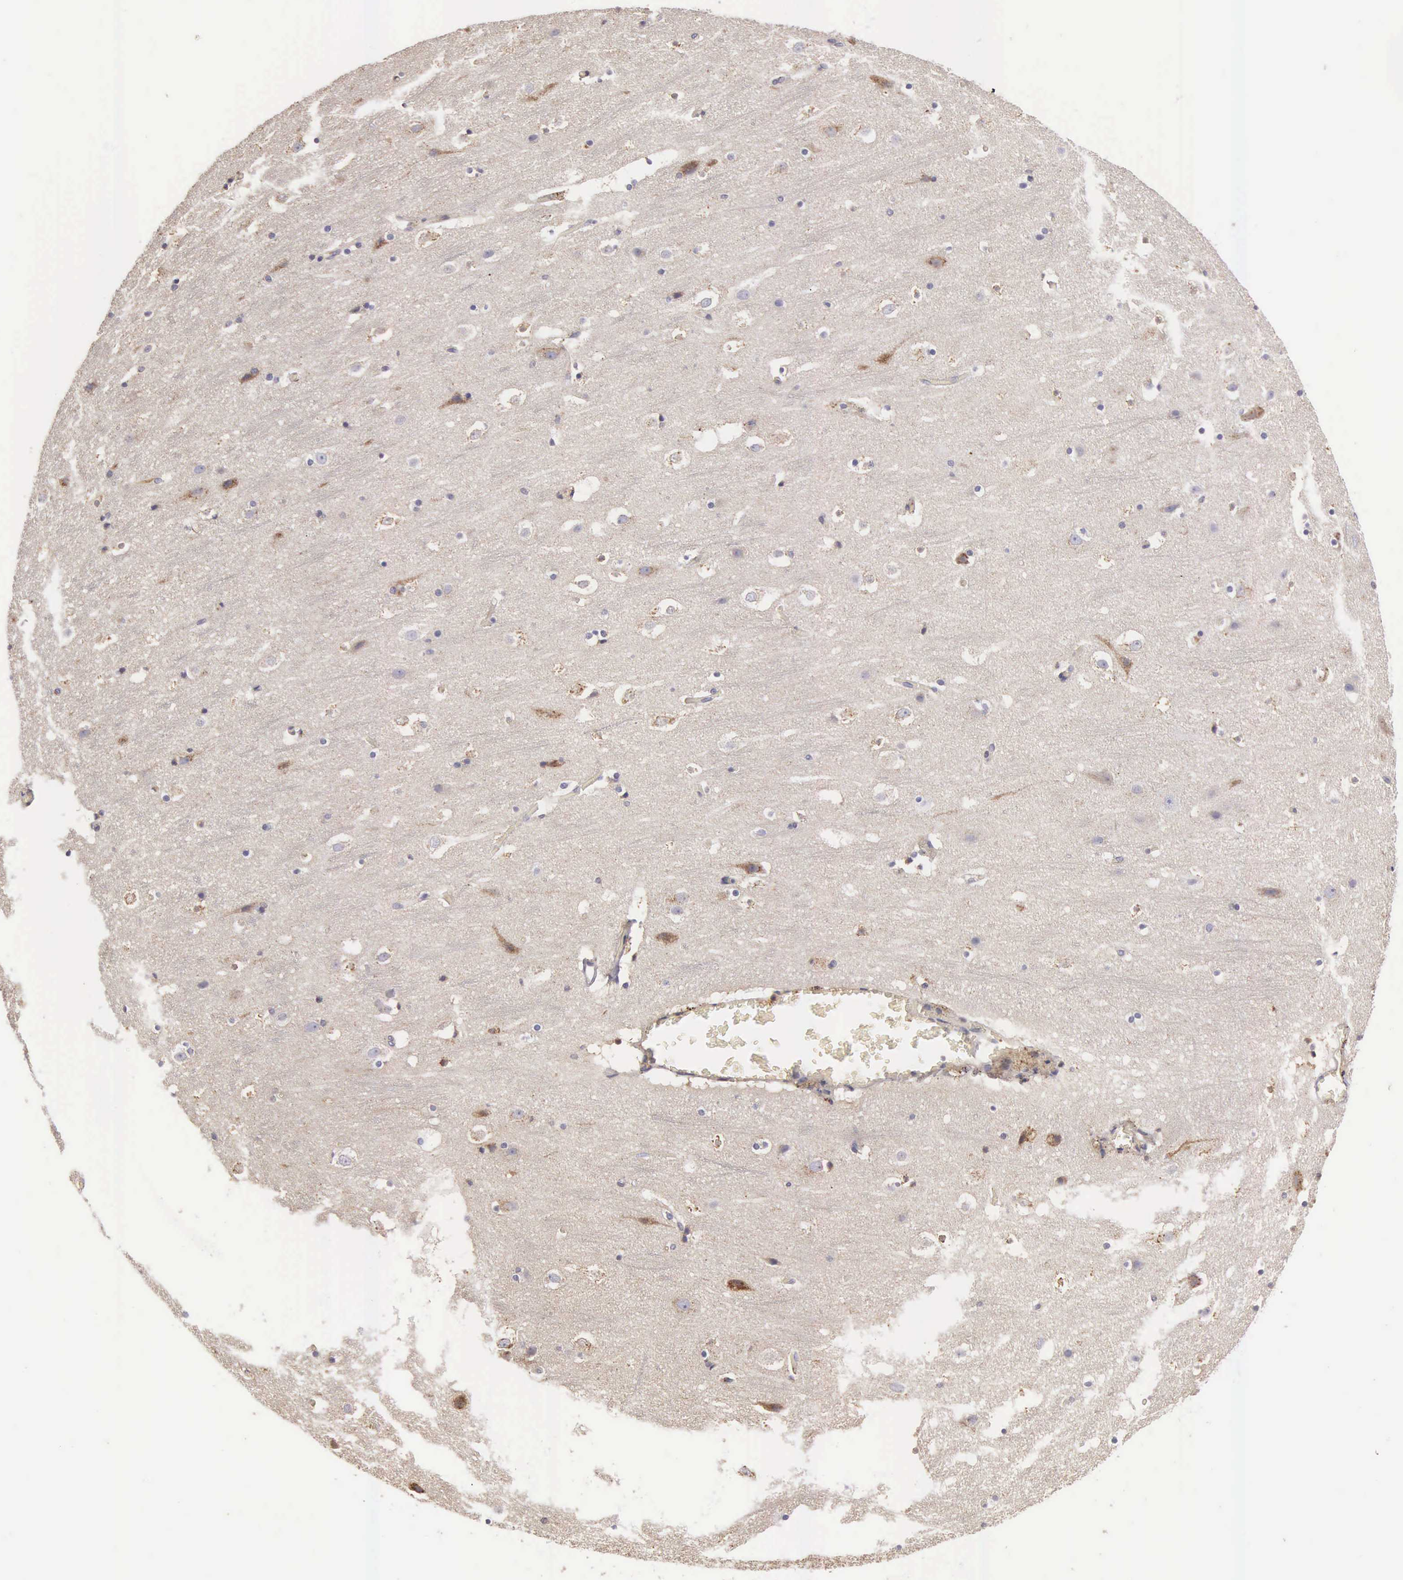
{"staining": {"intensity": "negative", "quantity": "none", "location": "none"}, "tissue": "cerebral cortex", "cell_type": "Endothelial cells", "image_type": "normal", "snomed": [{"axis": "morphology", "description": "Normal tissue, NOS"}, {"axis": "topography", "description": "Cerebral cortex"}], "caption": "Immunohistochemistry of normal human cerebral cortex demonstrates no staining in endothelial cells. (DAB immunohistochemistry (IHC) visualized using brightfield microscopy, high magnification).", "gene": "CLU", "patient": {"sex": "male", "age": 45}}